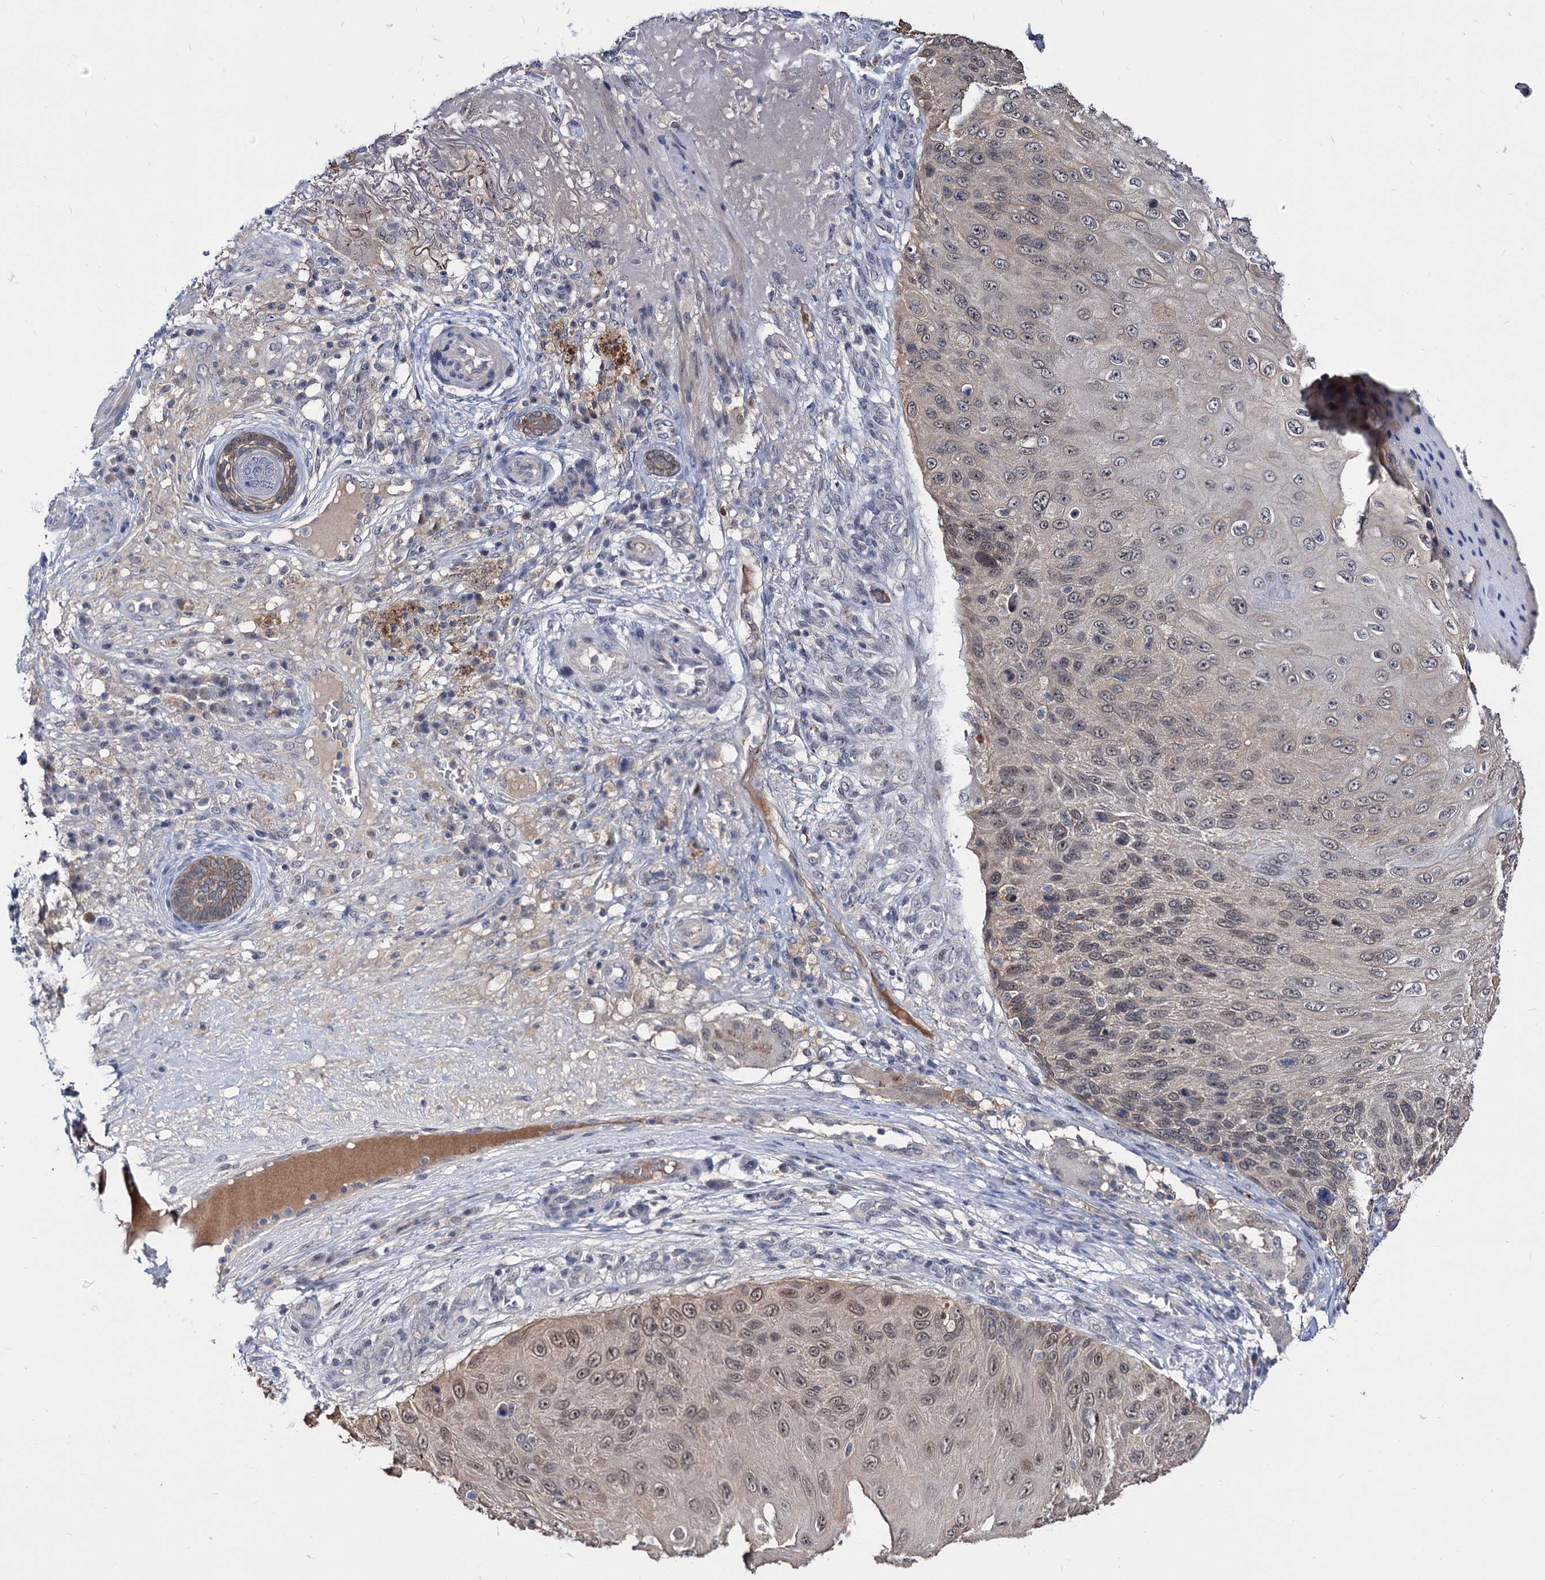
{"staining": {"intensity": "weak", "quantity": "<25%", "location": "nuclear"}, "tissue": "skin cancer", "cell_type": "Tumor cells", "image_type": "cancer", "snomed": [{"axis": "morphology", "description": "Squamous cell carcinoma, NOS"}, {"axis": "topography", "description": "Skin"}], "caption": "This histopathology image is of skin cancer (squamous cell carcinoma) stained with immunohistochemistry to label a protein in brown with the nuclei are counter-stained blue. There is no staining in tumor cells.", "gene": "NEK10", "patient": {"sex": "female", "age": 88}}